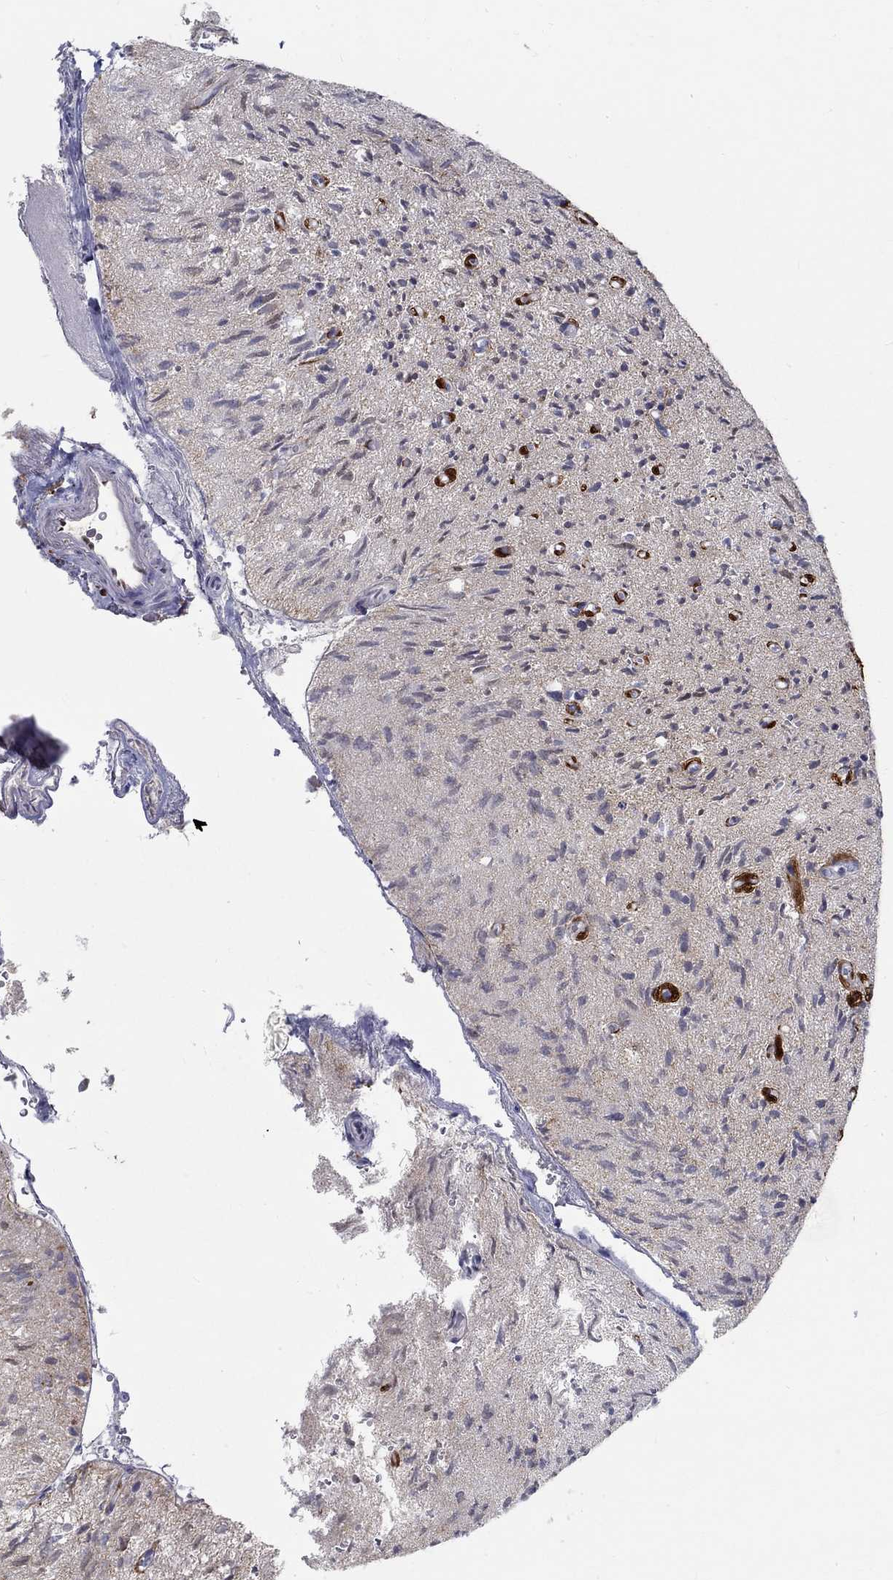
{"staining": {"intensity": "negative", "quantity": "none", "location": "none"}, "tissue": "glioma", "cell_type": "Tumor cells", "image_type": "cancer", "snomed": [{"axis": "morphology", "description": "Glioma, malignant, High grade"}, {"axis": "topography", "description": "Brain"}], "caption": "Glioma was stained to show a protein in brown. There is no significant expression in tumor cells. (DAB immunohistochemistry with hematoxylin counter stain).", "gene": "FGF2", "patient": {"sex": "male", "age": 64}}